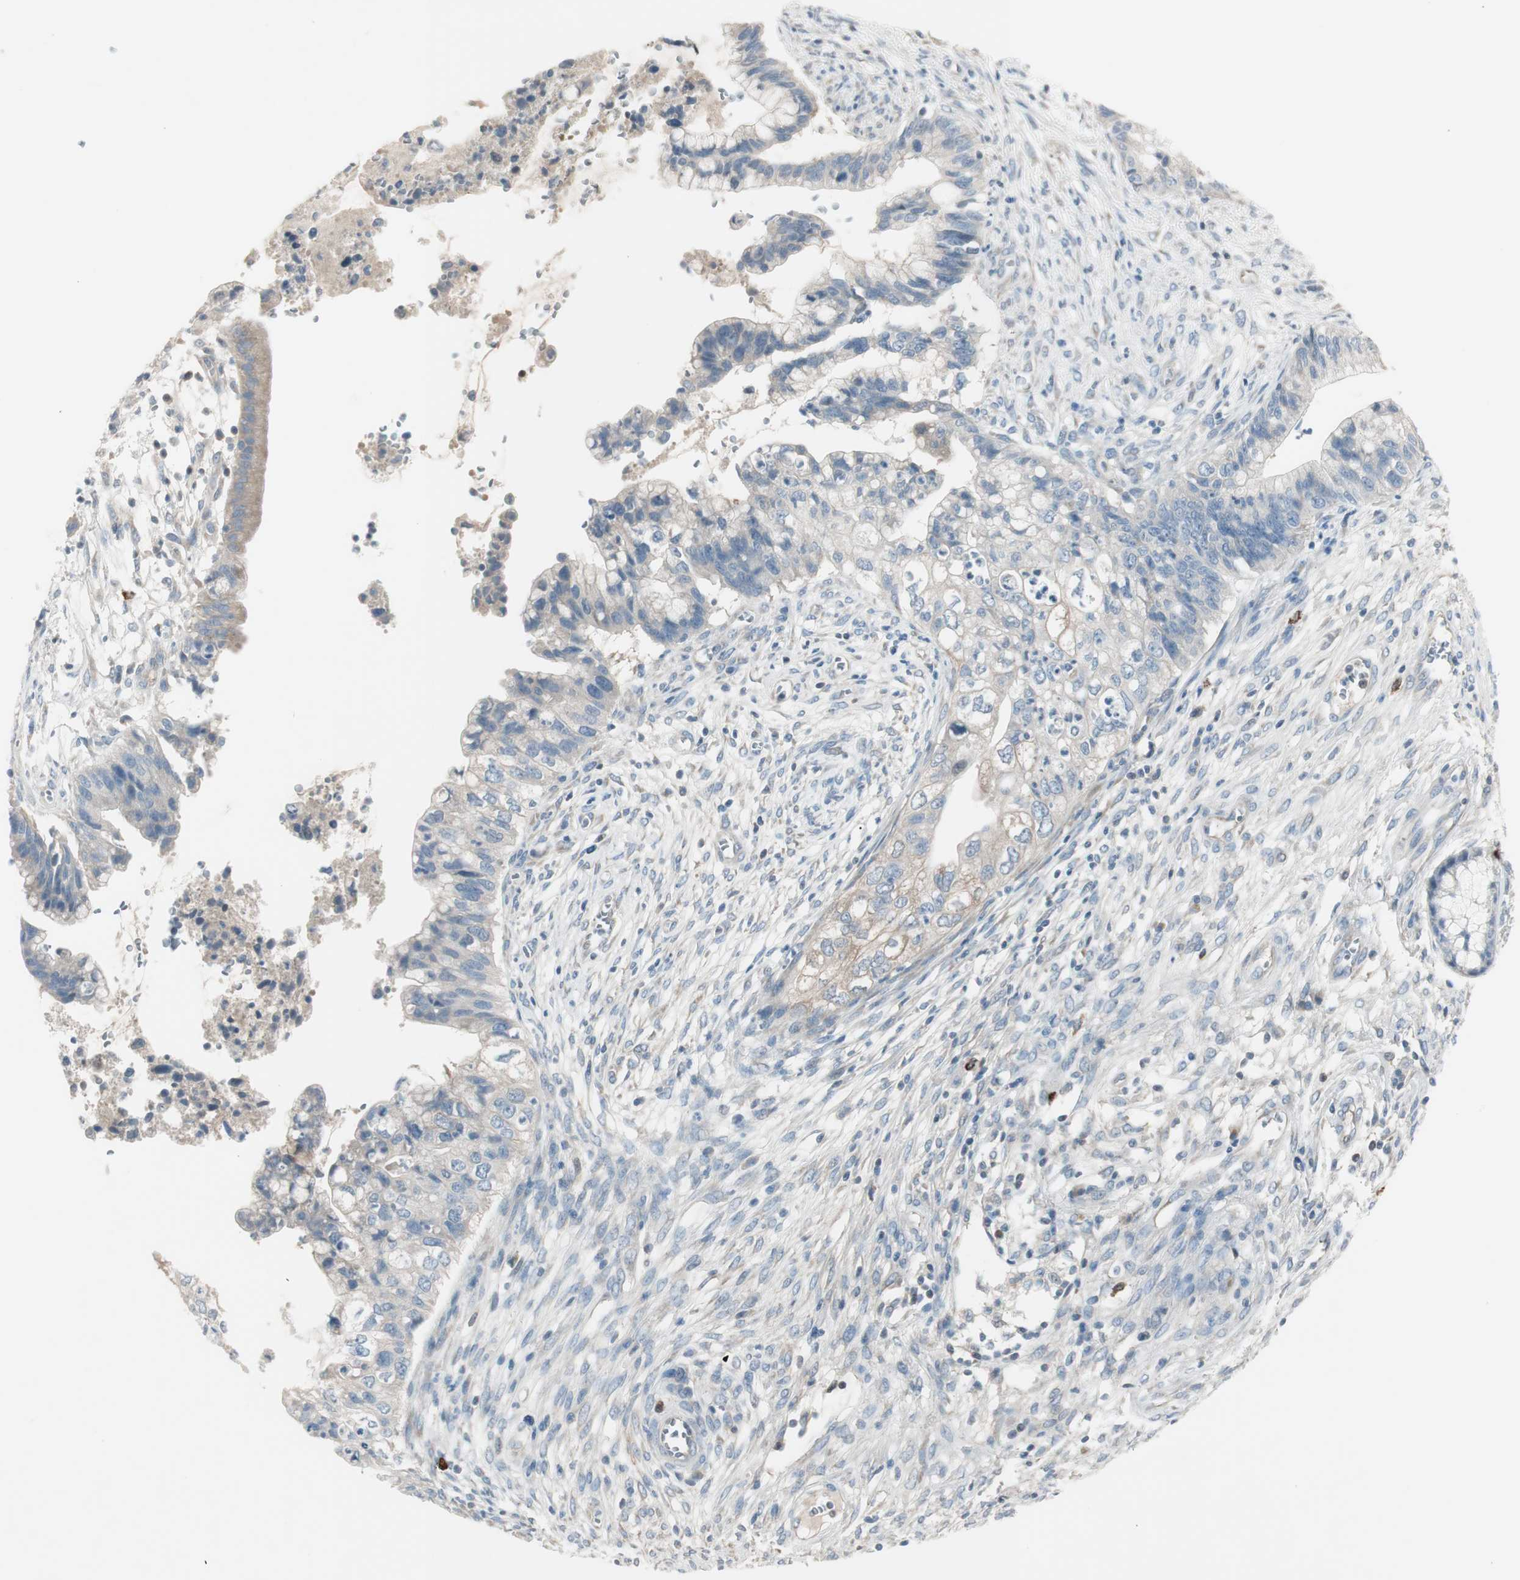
{"staining": {"intensity": "weak", "quantity": "25%-75%", "location": "cytoplasmic/membranous"}, "tissue": "cervical cancer", "cell_type": "Tumor cells", "image_type": "cancer", "snomed": [{"axis": "morphology", "description": "Adenocarcinoma, NOS"}, {"axis": "topography", "description": "Cervix"}], "caption": "Immunohistochemistry of cervical cancer shows low levels of weak cytoplasmic/membranous positivity in about 25%-75% of tumor cells. (DAB (3,3'-diaminobenzidine) IHC with brightfield microscopy, high magnification).", "gene": "MAPRE3", "patient": {"sex": "female", "age": 44}}